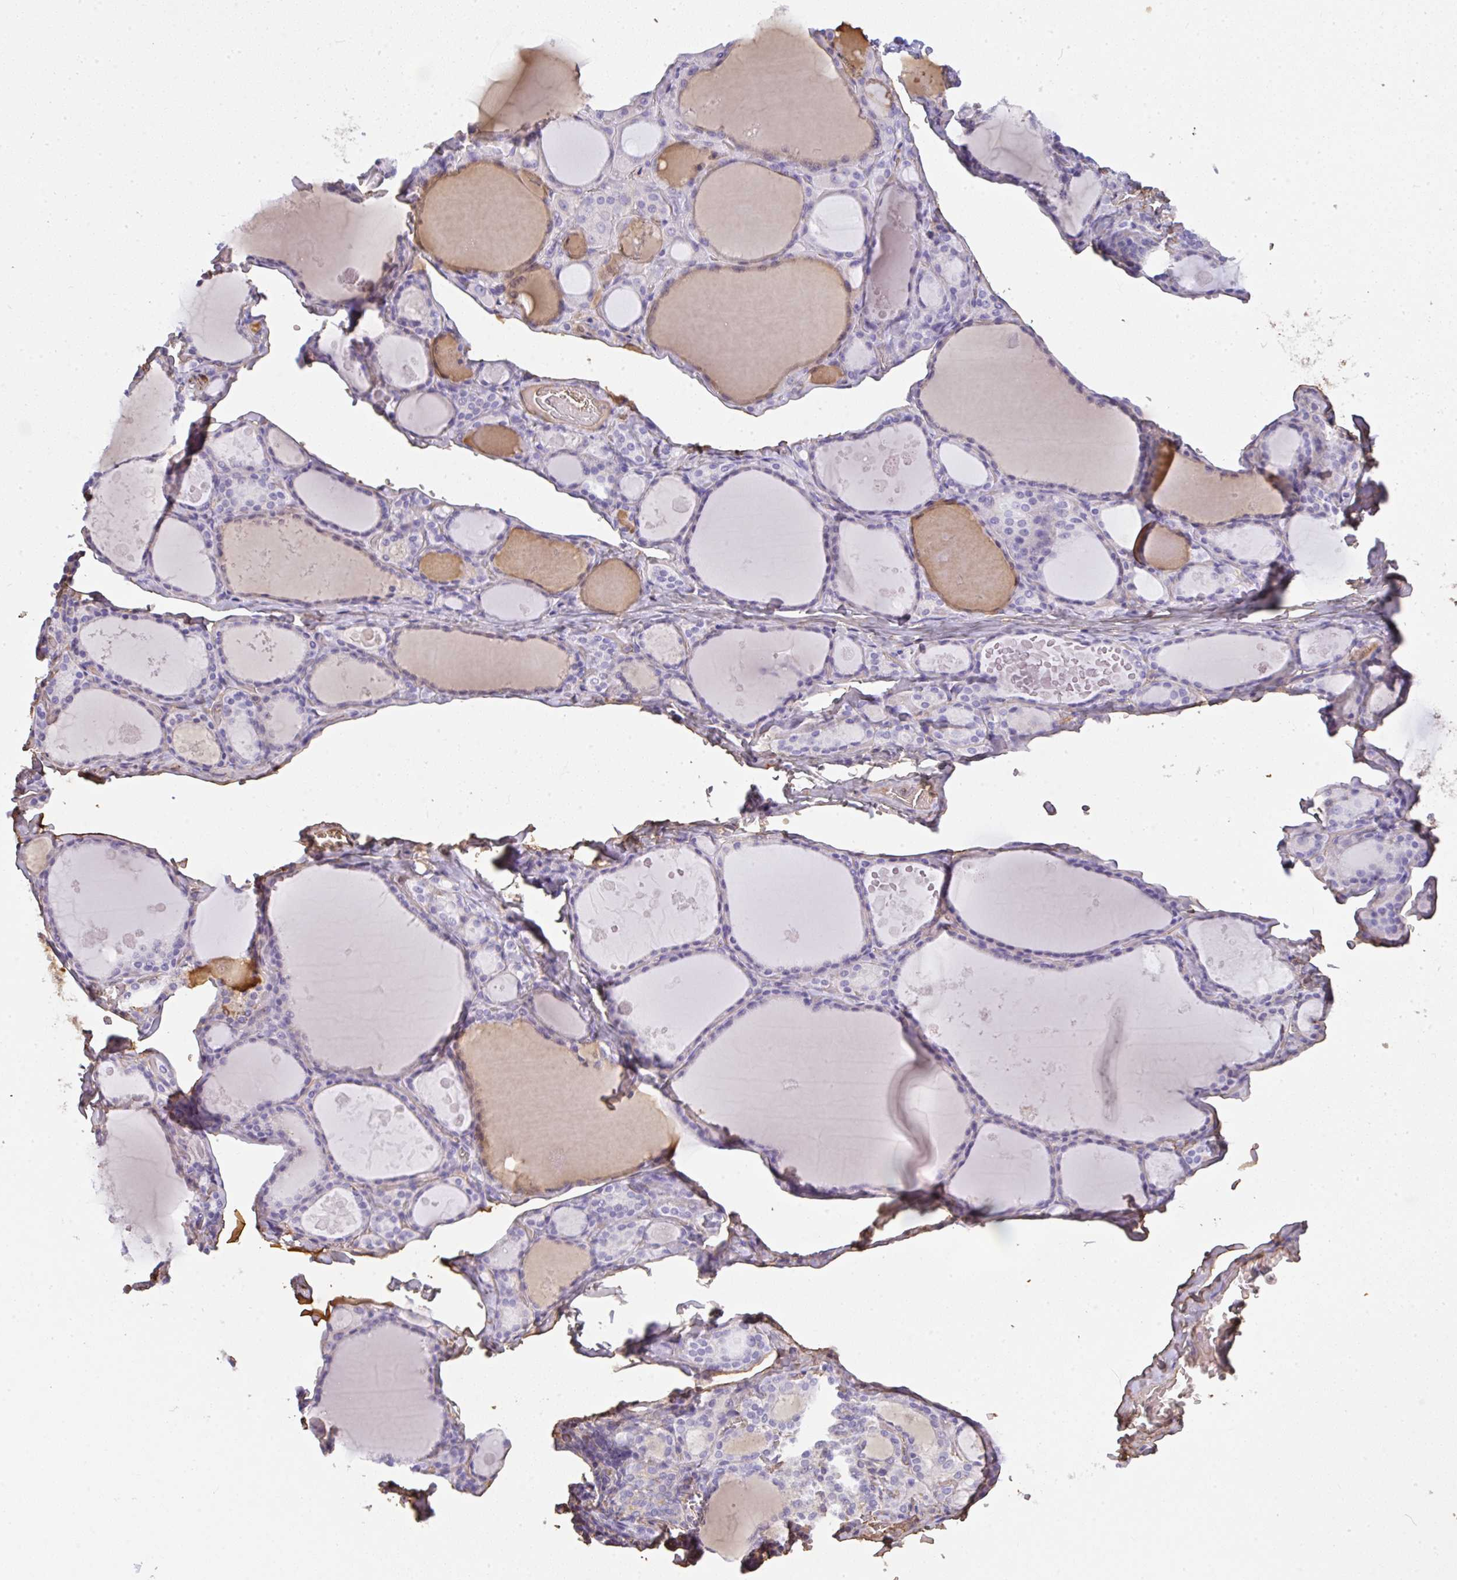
{"staining": {"intensity": "negative", "quantity": "none", "location": "none"}, "tissue": "thyroid gland", "cell_type": "Glandular cells", "image_type": "normal", "snomed": [{"axis": "morphology", "description": "Normal tissue, NOS"}, {"axis": "topography", "description": "Thyroid gland"}], "caption": "Immunohistochemistry (IHC) image of normal thyroid gland stained for a protein (brown), which displays no expression in glandular cells.", "gene": "SMYD5", "patient": {"sex": "male", "age": 56}}